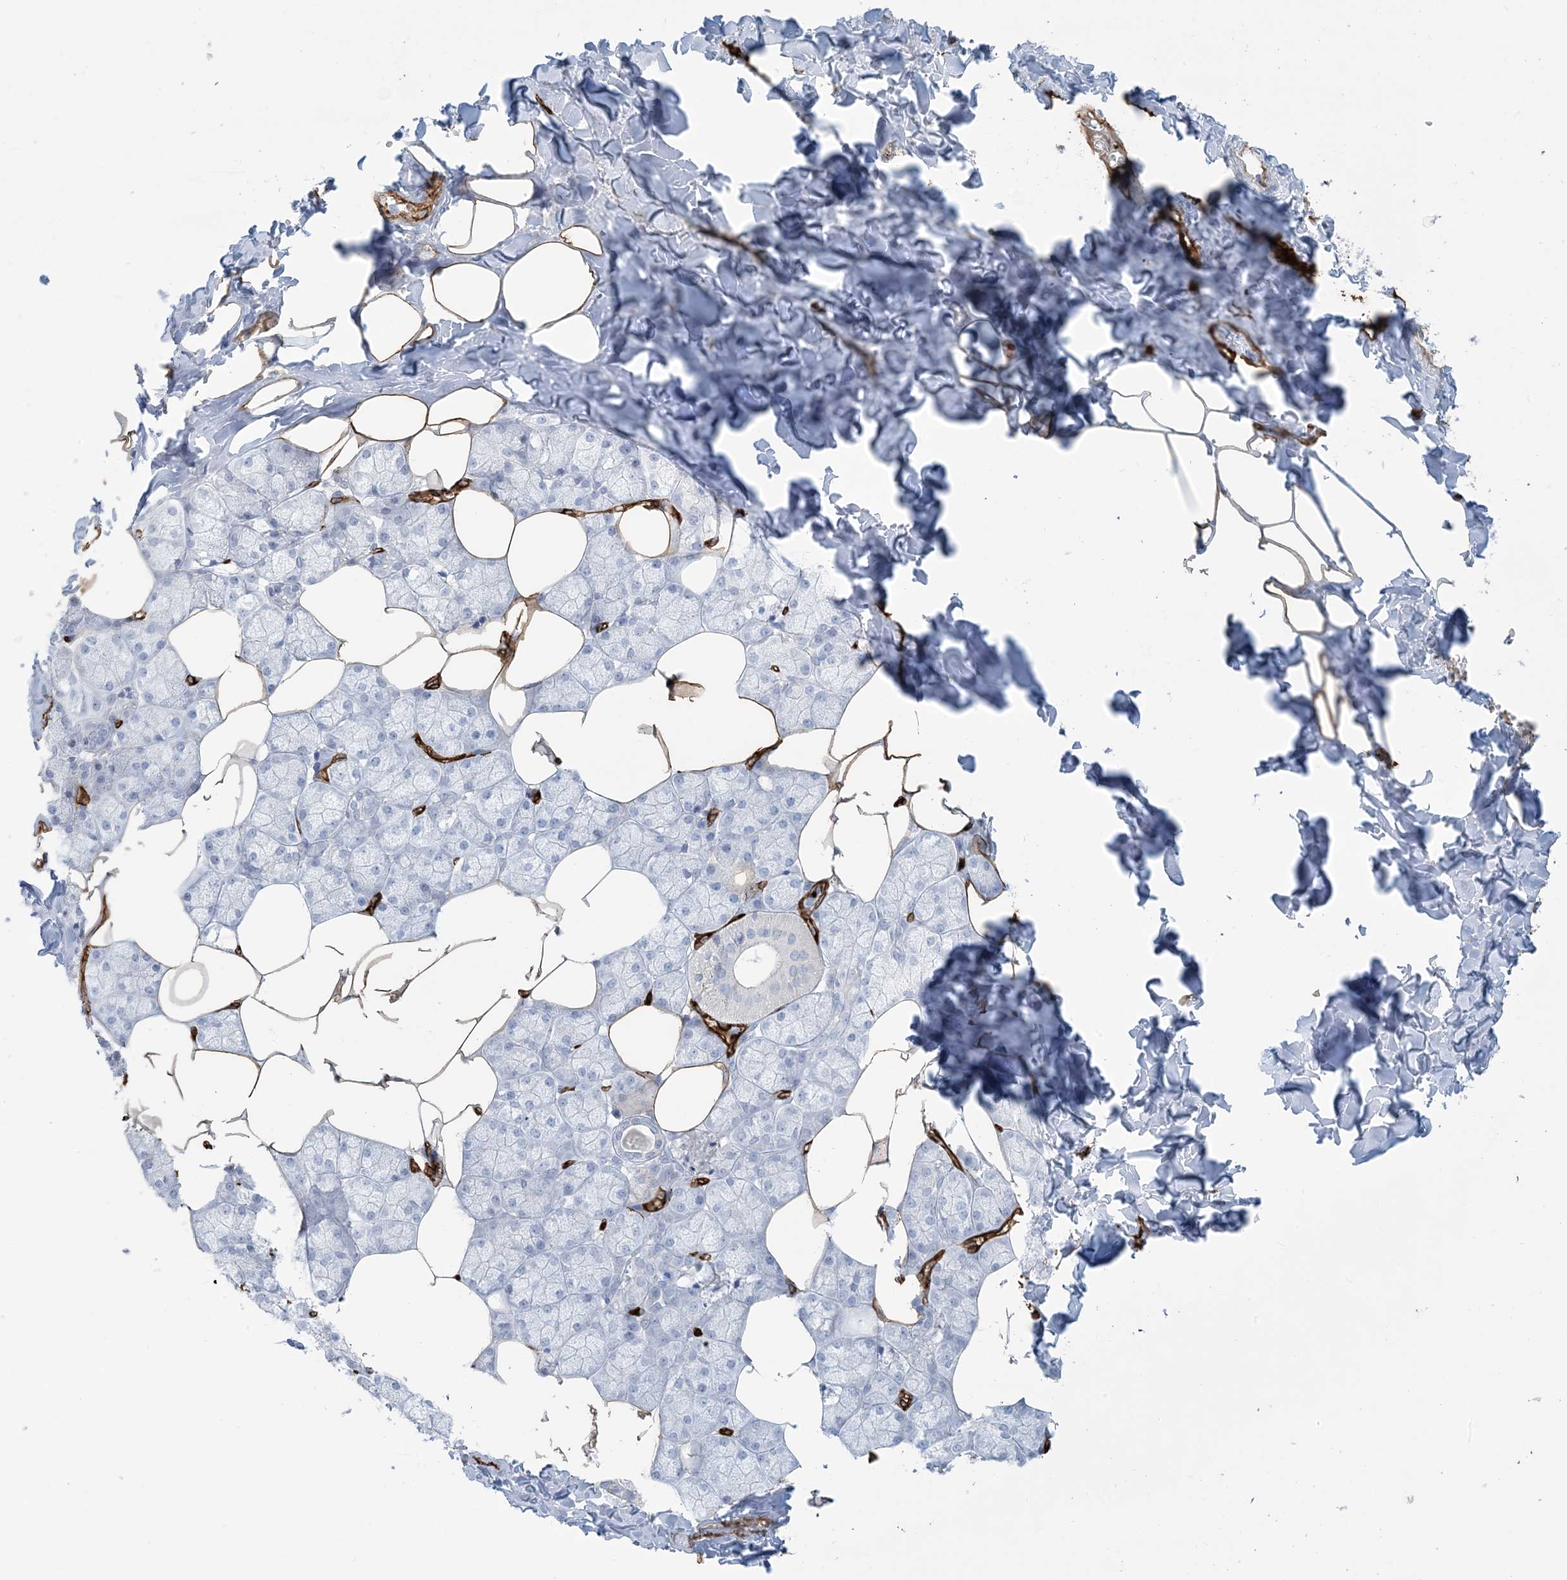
{"staining": {"intensity": "negative", "quantity": "none", "location": "none"}, "tissue": "salivary gland", "cell_type": "Glandular cells", "image_type": "normal", "snomed": [{"axis": "morphology", "description": "Normal tissue, NOS"}, {"axis": "topography", "description": "Salivary gland"}], "caption": "High power microscopy photomicrograph of an IHC micrograph of benign salivary gland, revealing no significant staining in glandular cells.", "gene": "EPS8L3", "patient": {"sex": "male", "age": 62}}